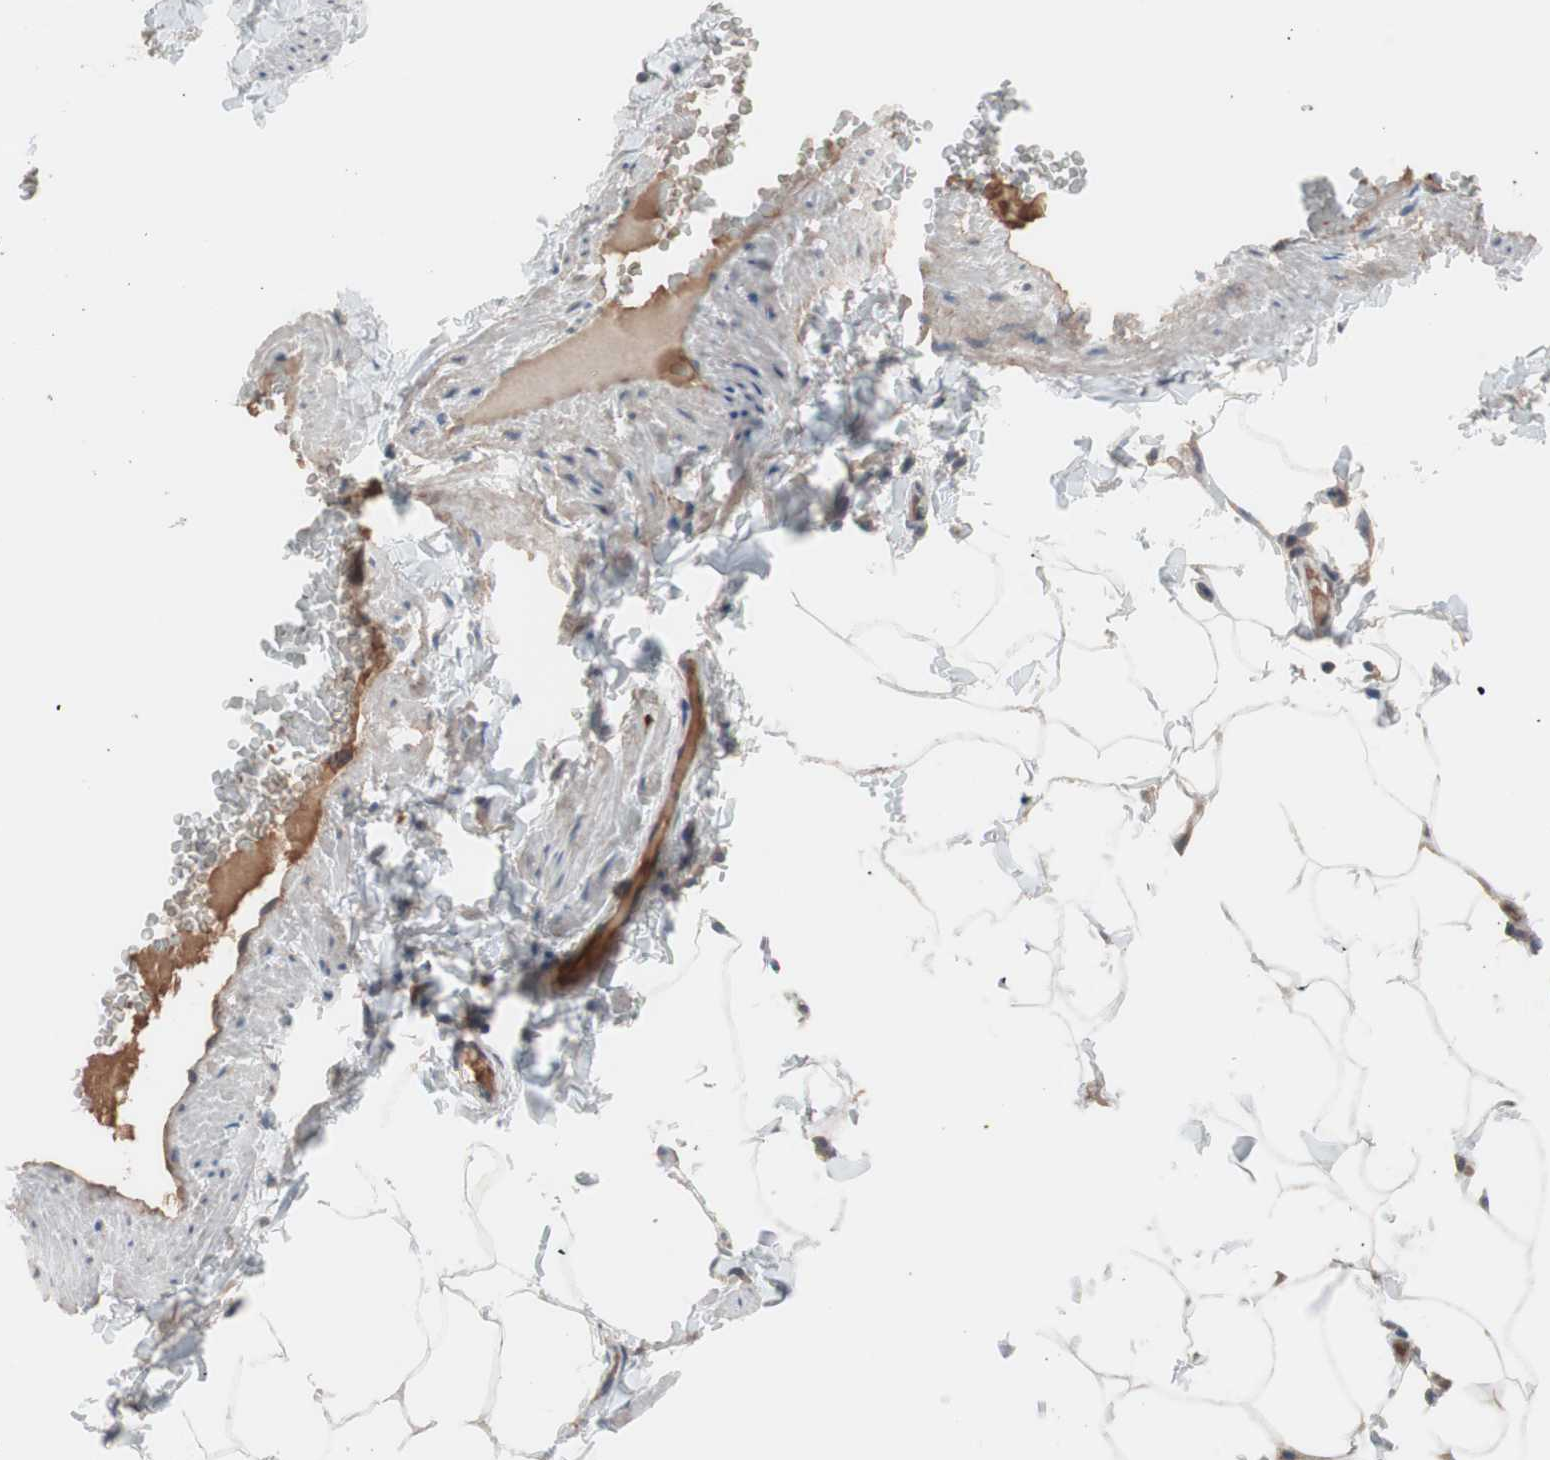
{"staining": {"intensity": "moderate", "quantity": ">75%", "location": "cytoplasmic/membranous"}, "tissue": "adipose tissue", "cell_type": "Adipocytes", "image_type": "normal", "snomed": [{"axis": "morphology", "description": "Normal tissue, NOS"}, {"axis": "topography", "description": "Vascular tissue"}], "caption": "A histopathology image of adipose tissue stained for a protein exhibits moderate cytoplasmic/membranous brown staining in adipocytes. The staining was performed using DAB to visualize the protein expression in brown, while the nuclei were stained in blue with hematoxylin (Magnification: 20x).", "gene": "SDC4", "patient": {"sex": "male", "age": 41}}